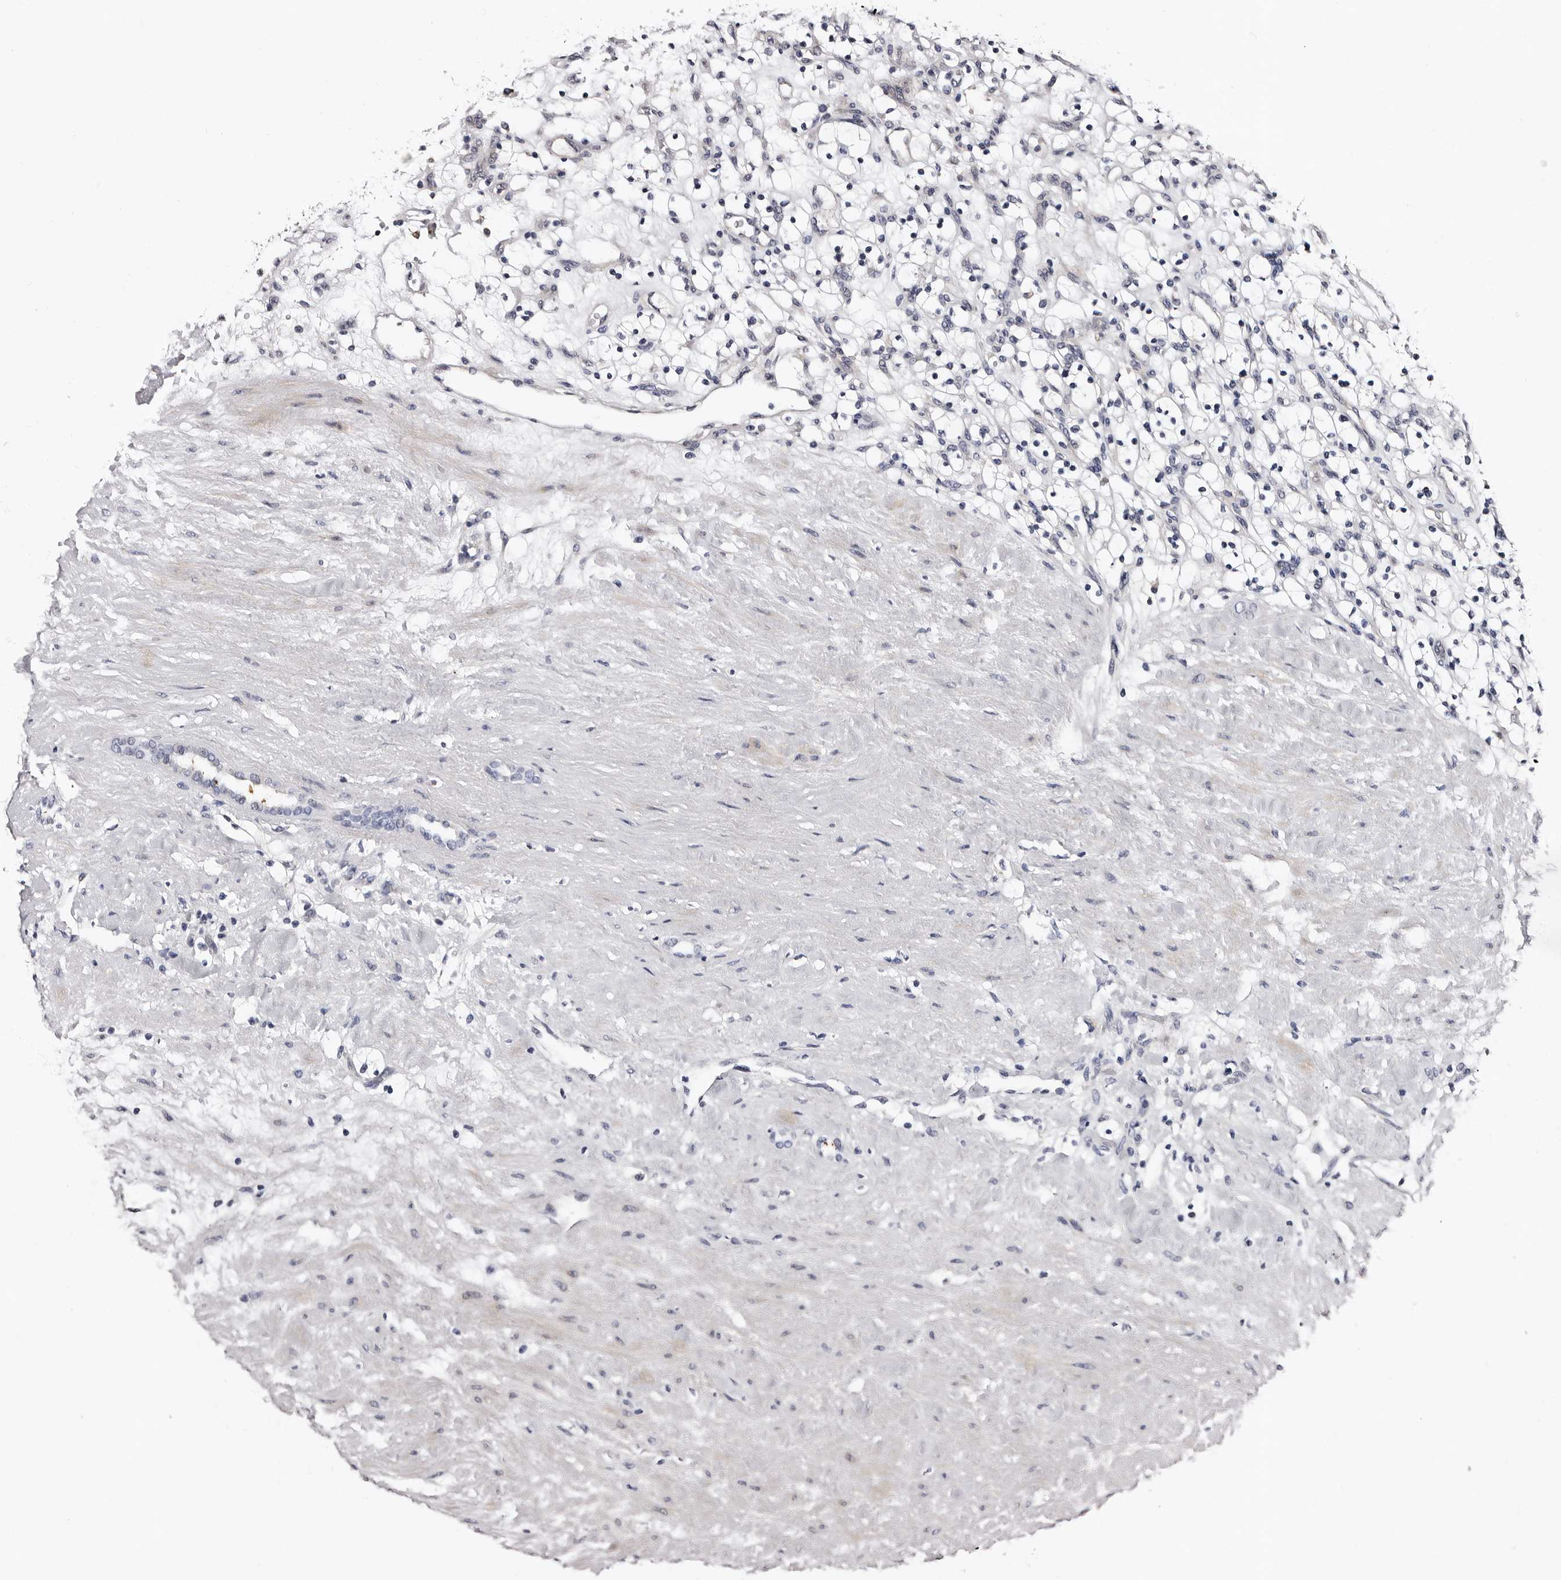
{"staining": {"intensity": "negative", "quantity": "none", "location": "none"}, "tissue": "renal cancer", "cell_type": "Tumor cells", "image_type": "cancer", "snomed": [{"axis": "morphology", "description": "Adenocarcinoma, NOS"}, {"axis": "topography", "description": "Kidney"}], "caption": "Immunohistochemical staining of renal adenocarcinoma shows no significant staining in tumor cells.", "gene": "TAF4B", "patient": {"sex": "female", "age": 57}}